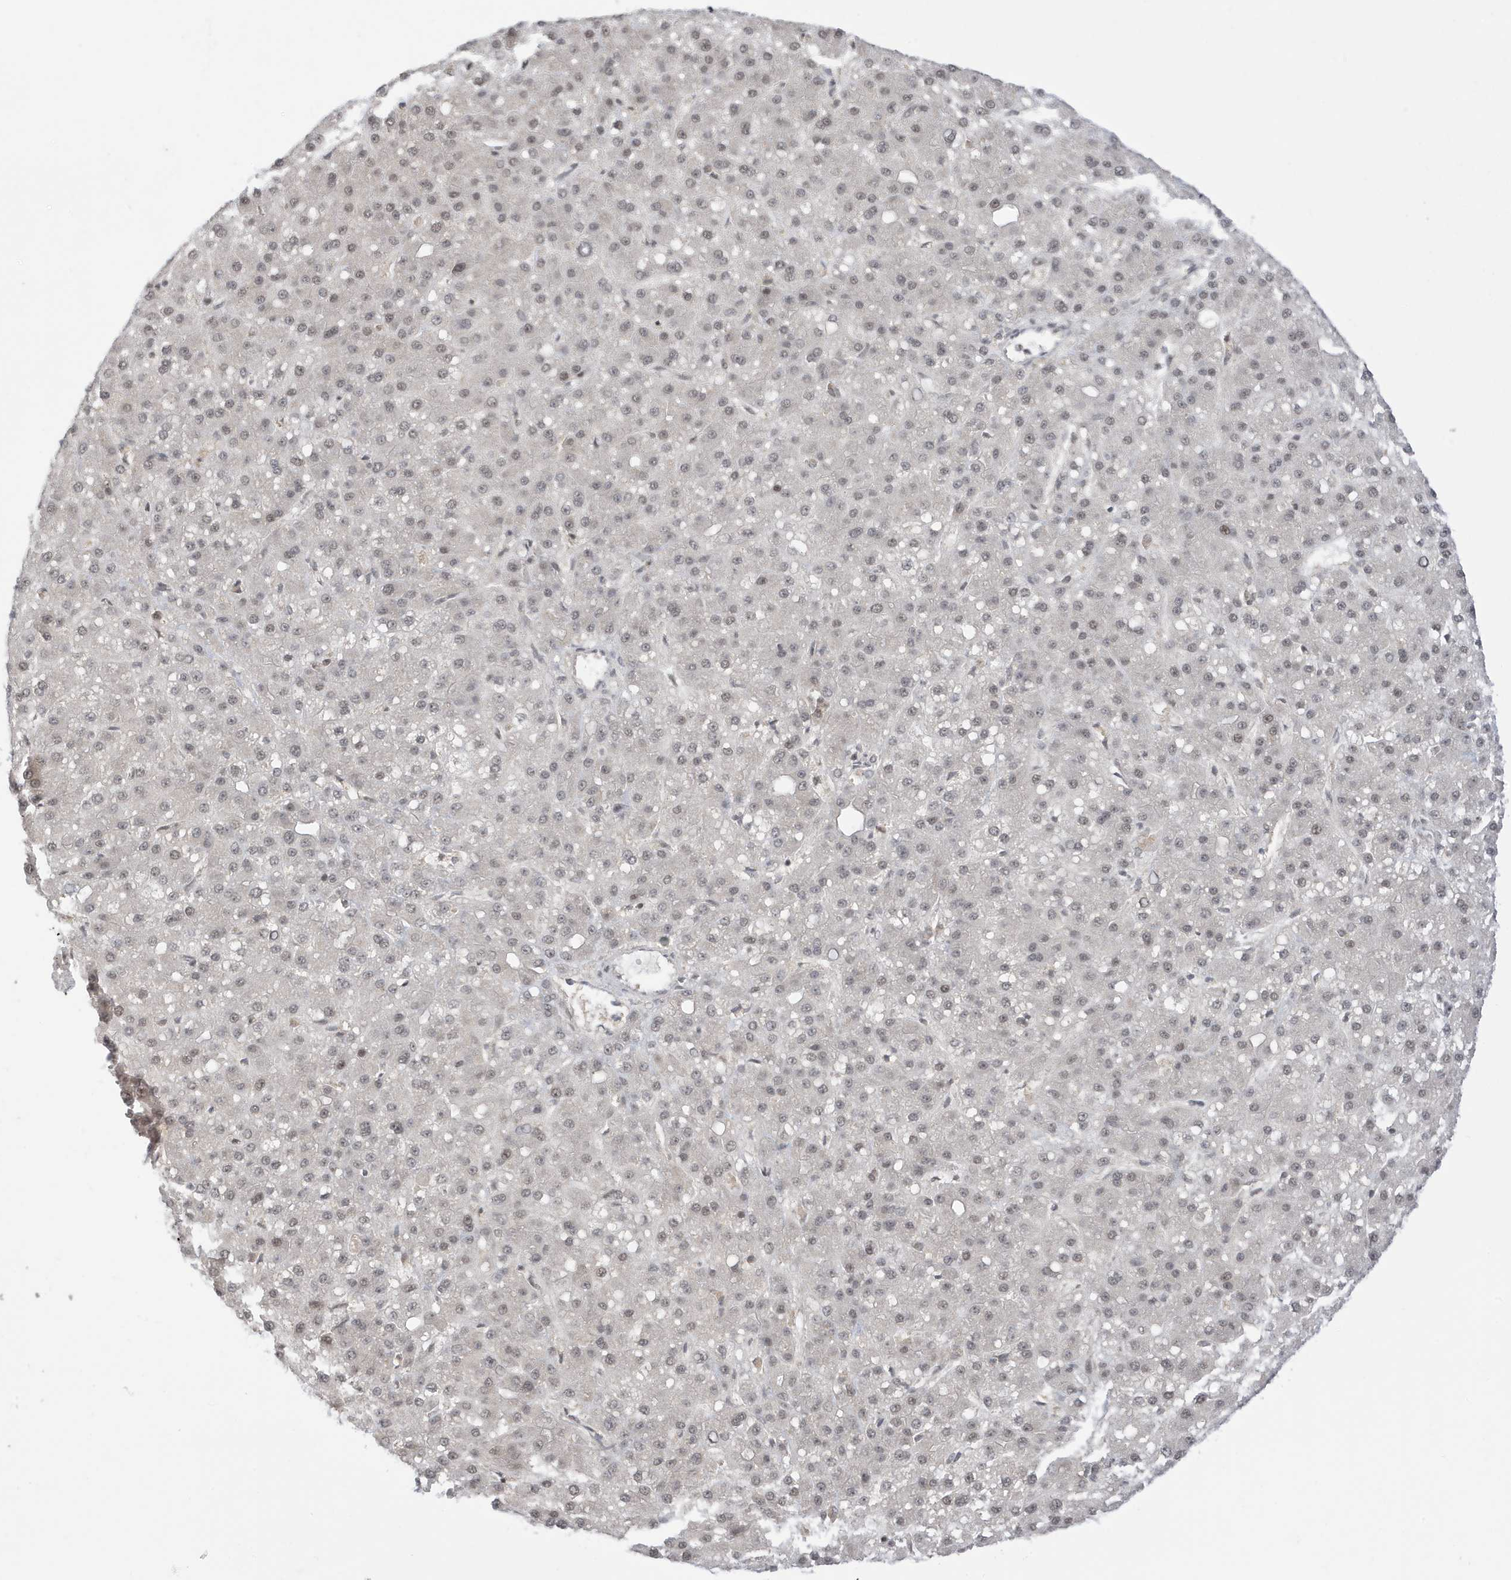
{"staining": {"intensity": "weak", "quantity": ">75%", "location": "nuclear"}, "tissue": "liver cancer", "cell_type": "Tumor cells", "image_type": "cancer", "snomed": [{"axis": "morphology", "description": "Carcinoma, Hepatocellular, NOS"}, {"axis": "topography", "description": "Liver"}], "caption": "DAB (3,3'-diaminobenzidine) immunohistochemical staining of human liver cancer (hepatocellular carcinoma) exhibits weak nuclear protein staining in about >75% of tumor cells.", "gene": "TAB3", "patient": {"sex": "male", "age": 67}}